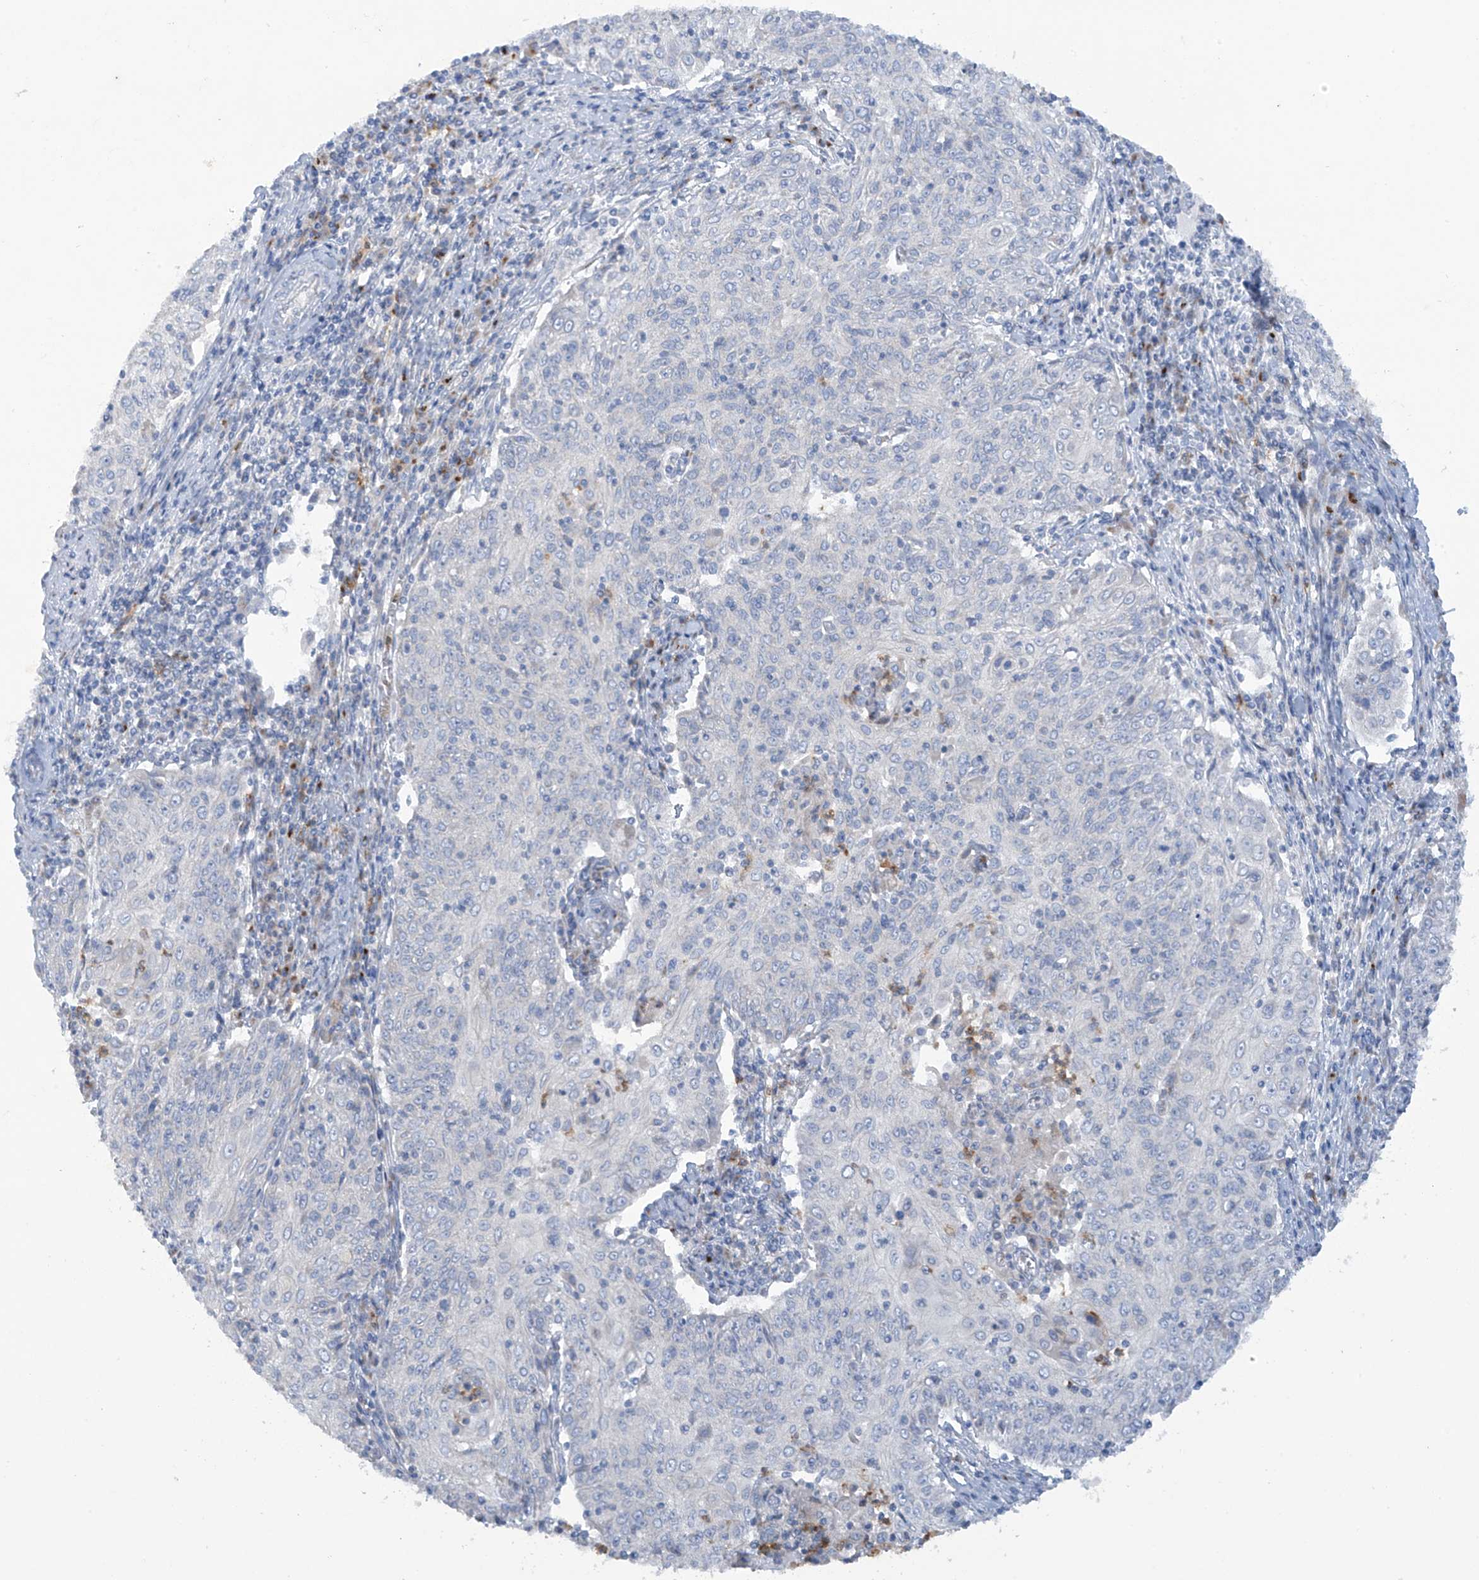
{"staining": {"intensity": "negative", "quantity": "none", "location": "none"}, "tissue": "cervical cancer", "cell_type": "Tumor cells", "image_type": "cancer", "snomed": [{"axis": "morphology", "description": "Squamous cell carcinoma, NOS"}, {"axis": "topography", "description": "Cervix"}], "caption": "Tumor cells show no significant protein expression in cervical squamous cell carcinoma. Brightfield microscopy of IHC stained with DAB (3,3'-diaminobenzidine) (brown) and hematoxylin (blue), captured at high magnification.", "gene": "TRMT2B", "patient": {"sex": "female", "age": 48}}